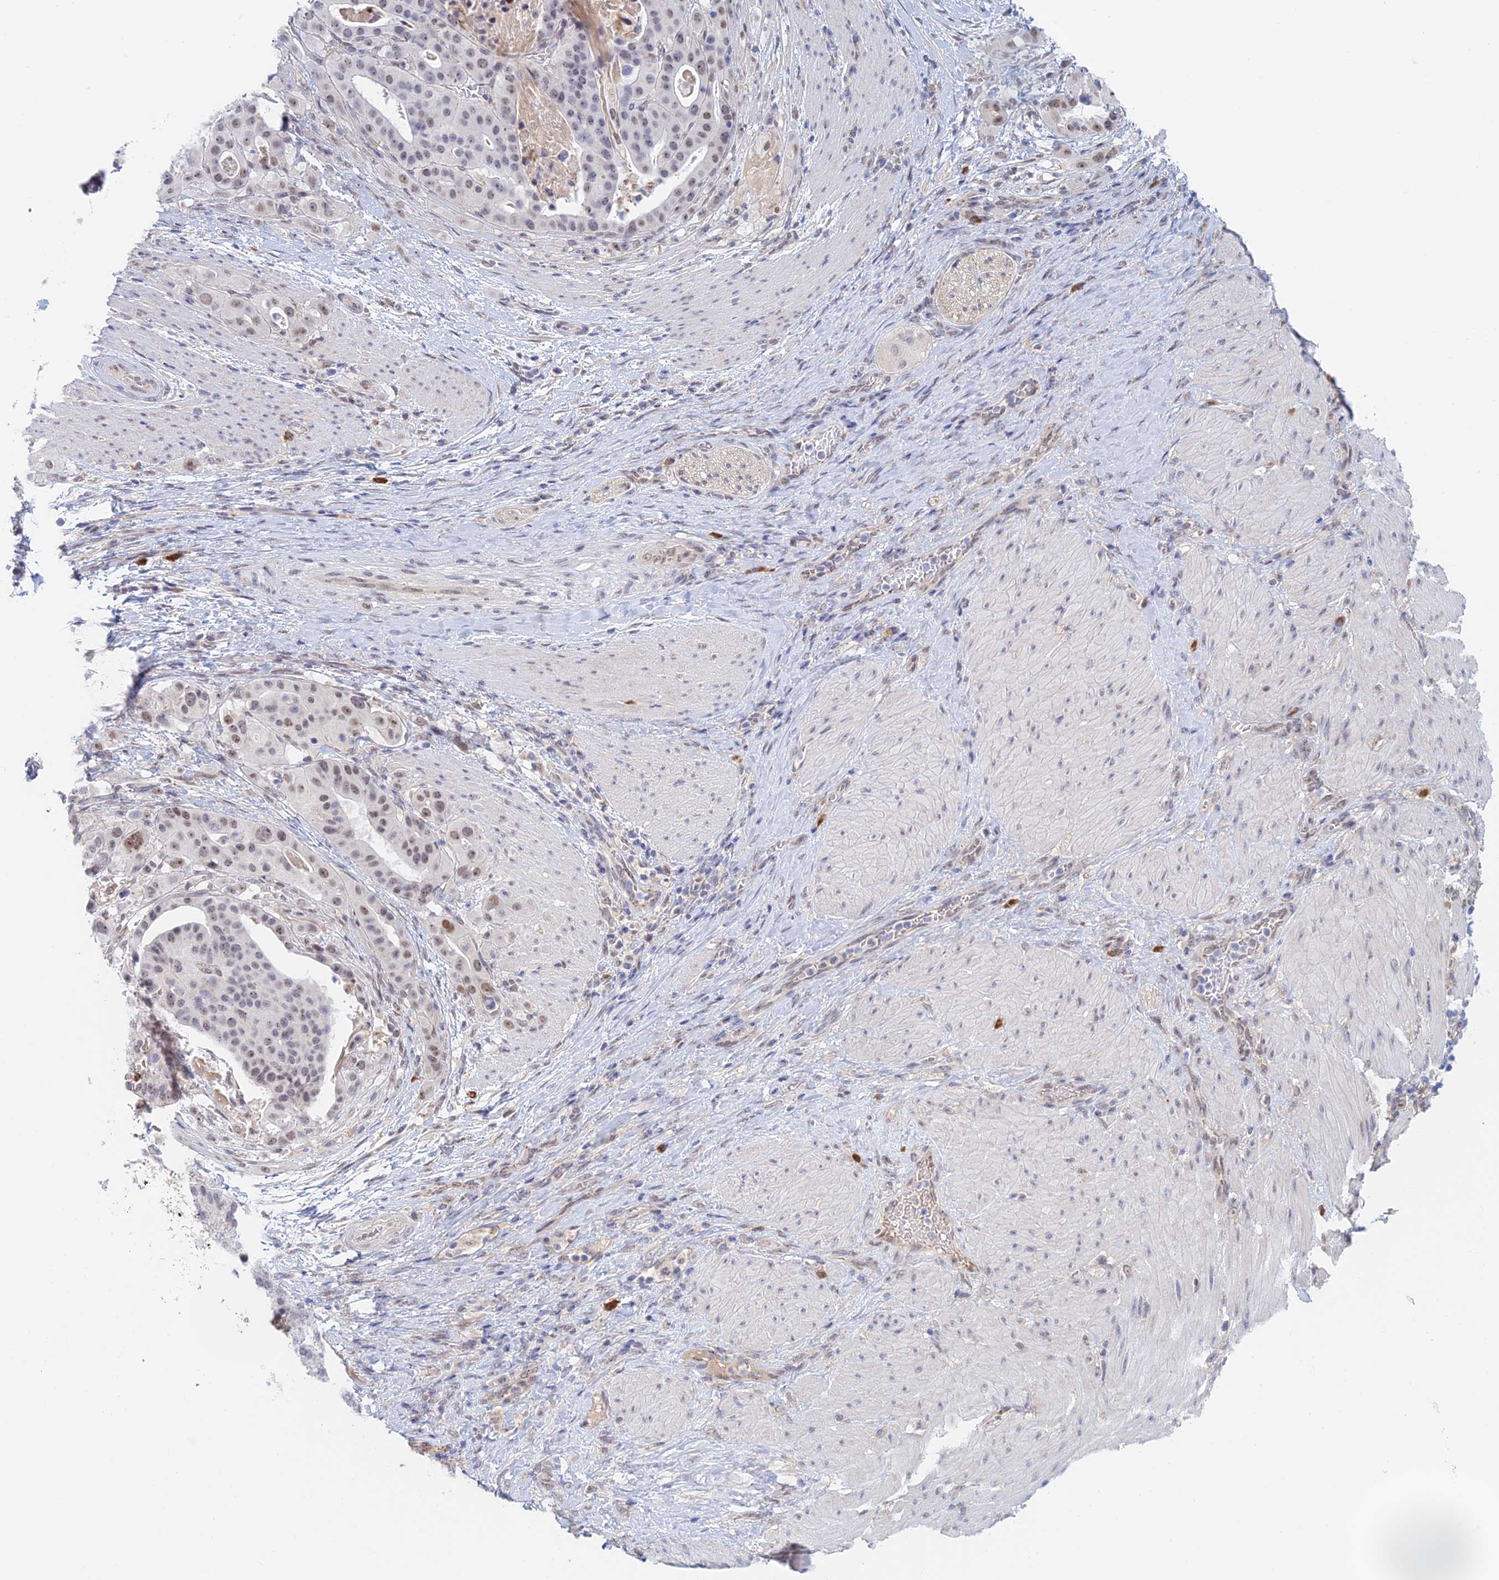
{"staining": {"intensity": "moderate", "quantity": ">75%", "location": "nuclear"}, "tissue": "stomach cancer", "cell_type": "Tumor cells", "image_type": "cancer", "snomed": [{"axis": "morphology", "description": "Adenocarcinoma, NOS"}, {"axis": "topography", "description": "Stomach"}], "caption": "Immunohistochemistry (IHC) staining of stomach cancer, which exhibits medium levels of moderate nuclear staining in about >75% of tumor cells indicating moderate nuclear protein expression. The staining was performed using DAB (3,3'-diaminobenzidine) (brown) for protein detection and nuclei were counterstained in hematoxylin (blue).", "gene": "ZUP1", "patient": {"sex": "male", "age": 48}}